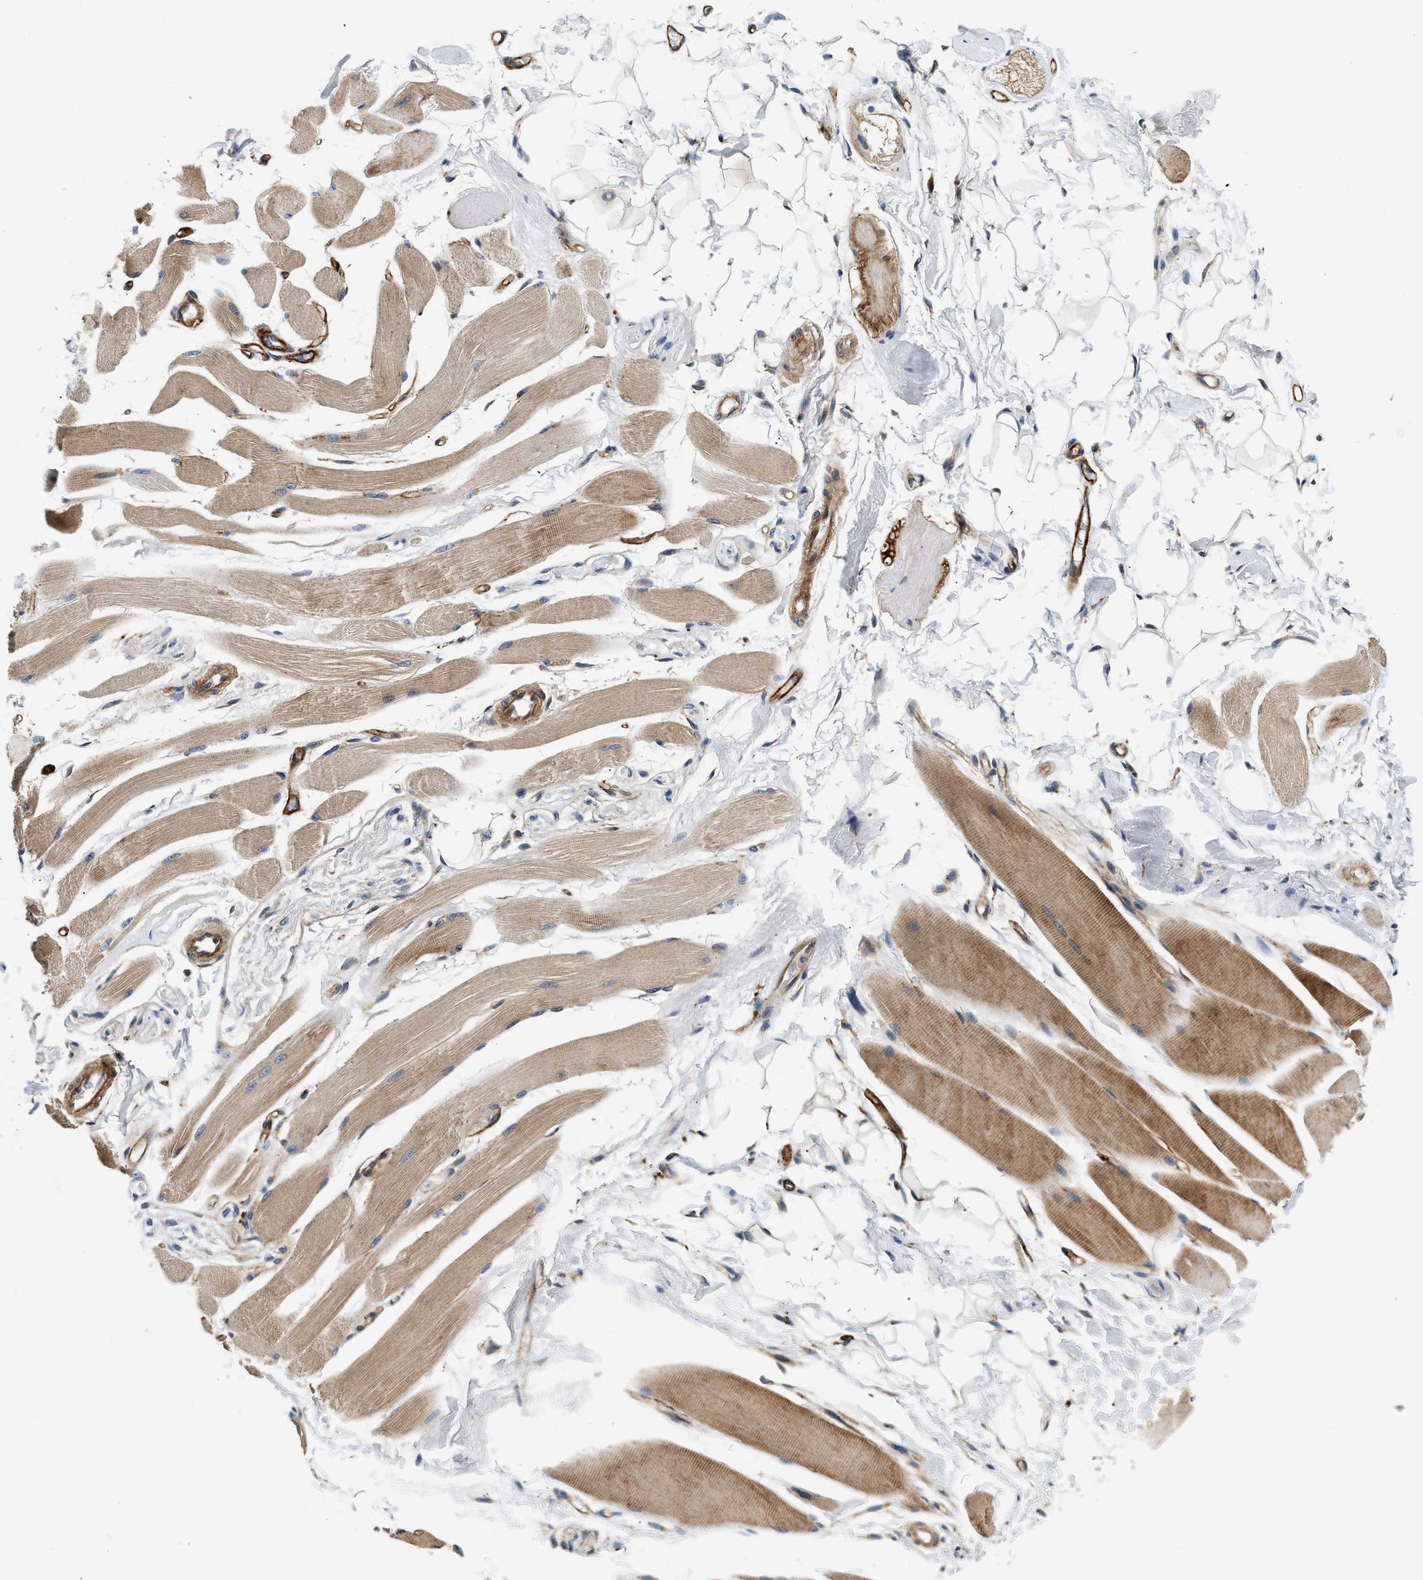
{"staining": {"intensity": "strong", "quantity": ">75%", "location": "cytoplasmic/membranous"}, "tissue": "skeletal muscle", "cell_type": "Myocytes", "image_type": "normal", "snomed": [{"axis": "morphology", "description": "Normal tissue, NOS"}, {"axis": "topography", "description": "Skeletal muscle"}, {"axis": "topography", "description": "Peripheral nerve tissue"}], "caption": "Immunohistochemistry (IHC) staining of normal skeletal muscle, which displays high levels of strong cytoplasmic/membranous staining in approximately >75% of myocytes indicating strong cytoplasmic/membranous protein staining. The staining was performed using DAB (3,3'-diaminobenzidine) (brown) for protein detection and nuclei were counterstained in hematoxylin (blue).", "gene": "NME6", "patient": {"sex": "female", "age": 84}}